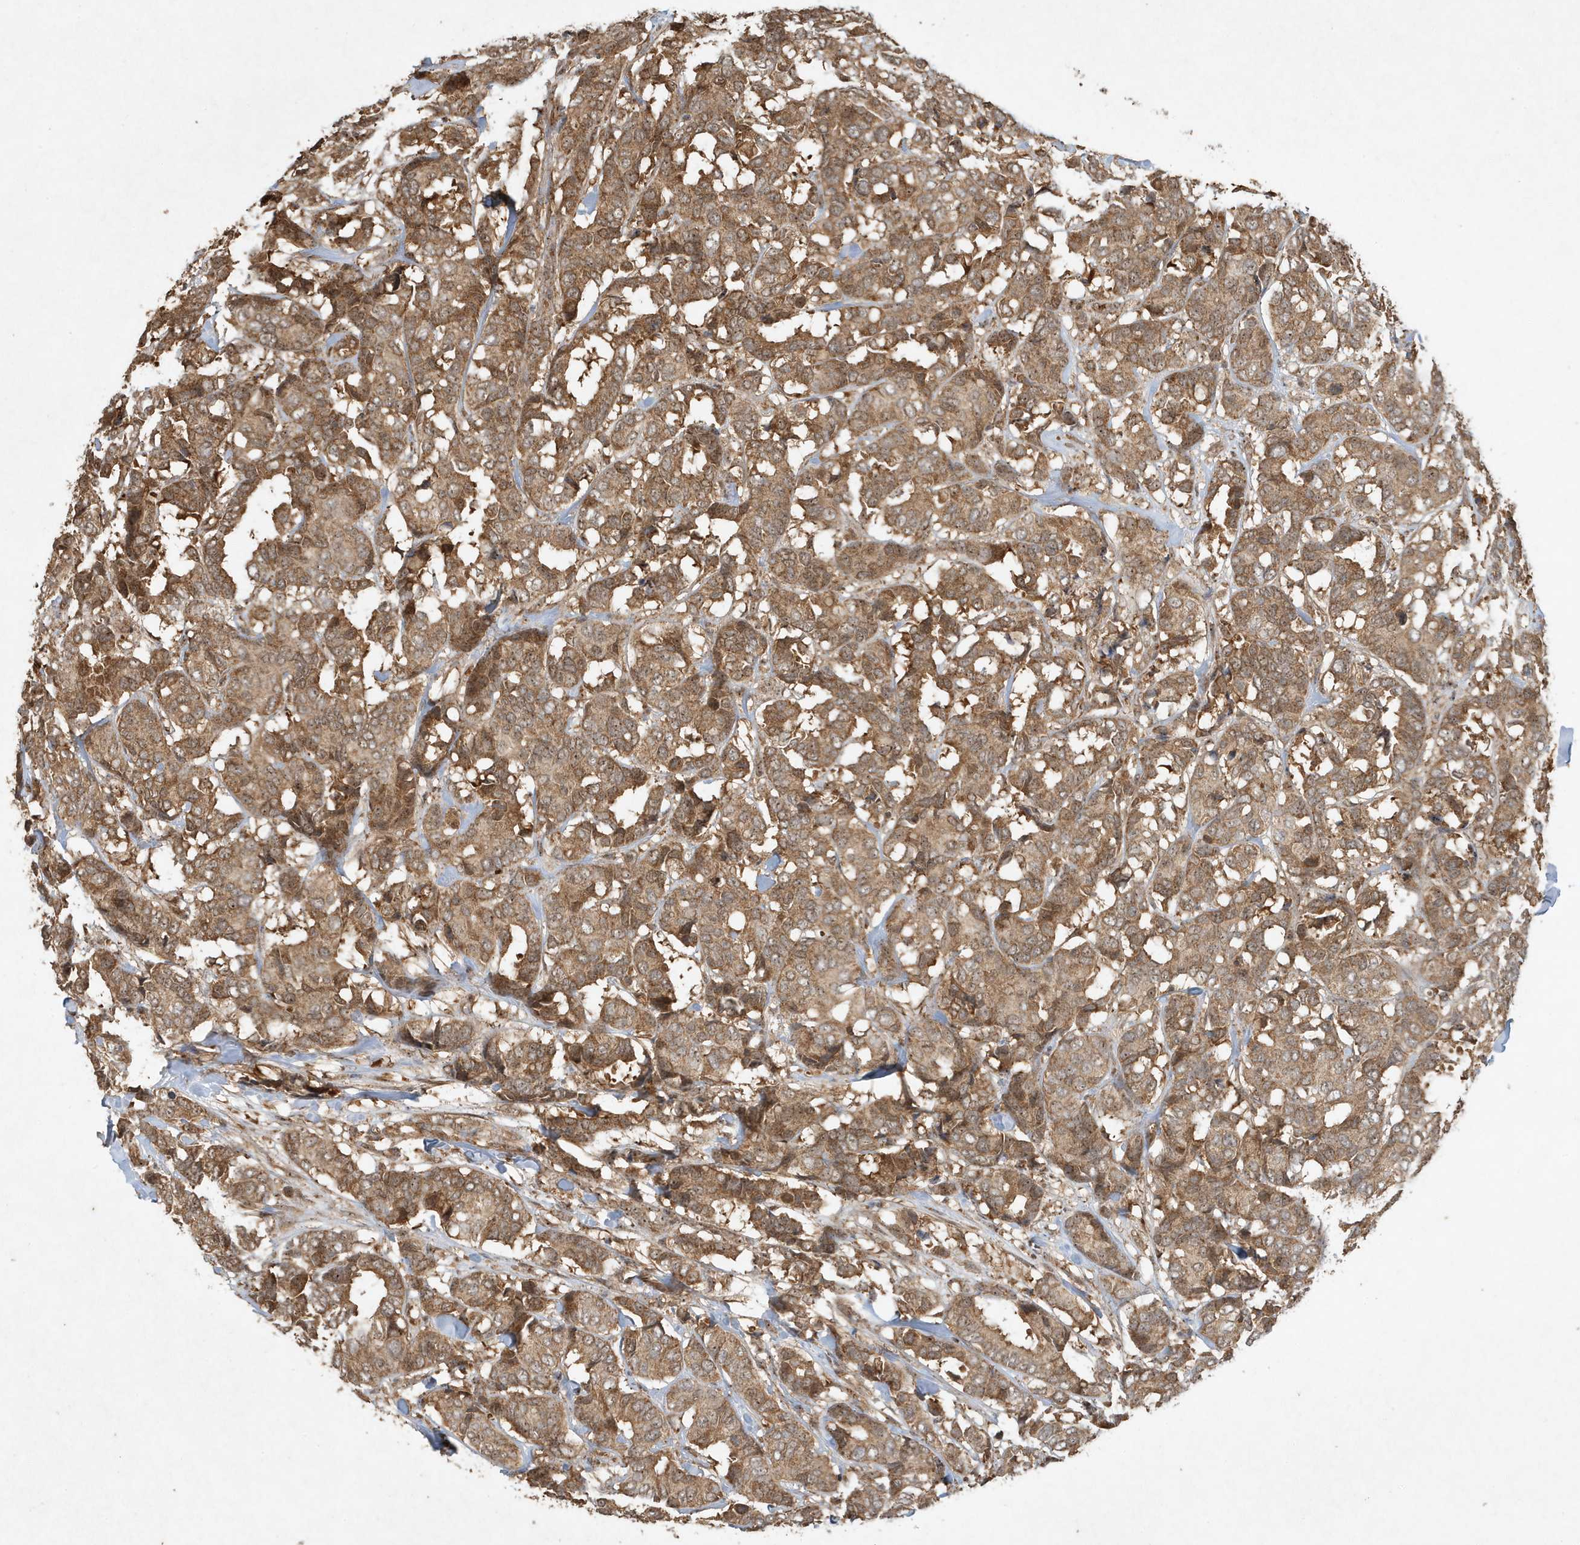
{"staining": {"intensity": "moderate", "quantity": ">75%", "location": "cytoplasmic/membranous,nuclear"}, "tissue": "breast cancer", "cell_type": "Tumor cells", "image_type": "cancer", "snomed": [{"axis": "morphology", "description": "Duct carcinoma"}, {"axis": "topography", "description": "Breast"}], "caption": "This image demonstrates IHC staining of human breast cancer (intraductal carcinoma), with medium moderate cytoplasmic/membranous and nuclear positivity in approximately >75% of tumor cells.", "gene": "ABCB9", "patient": {"sex": "female", "age": 87}}